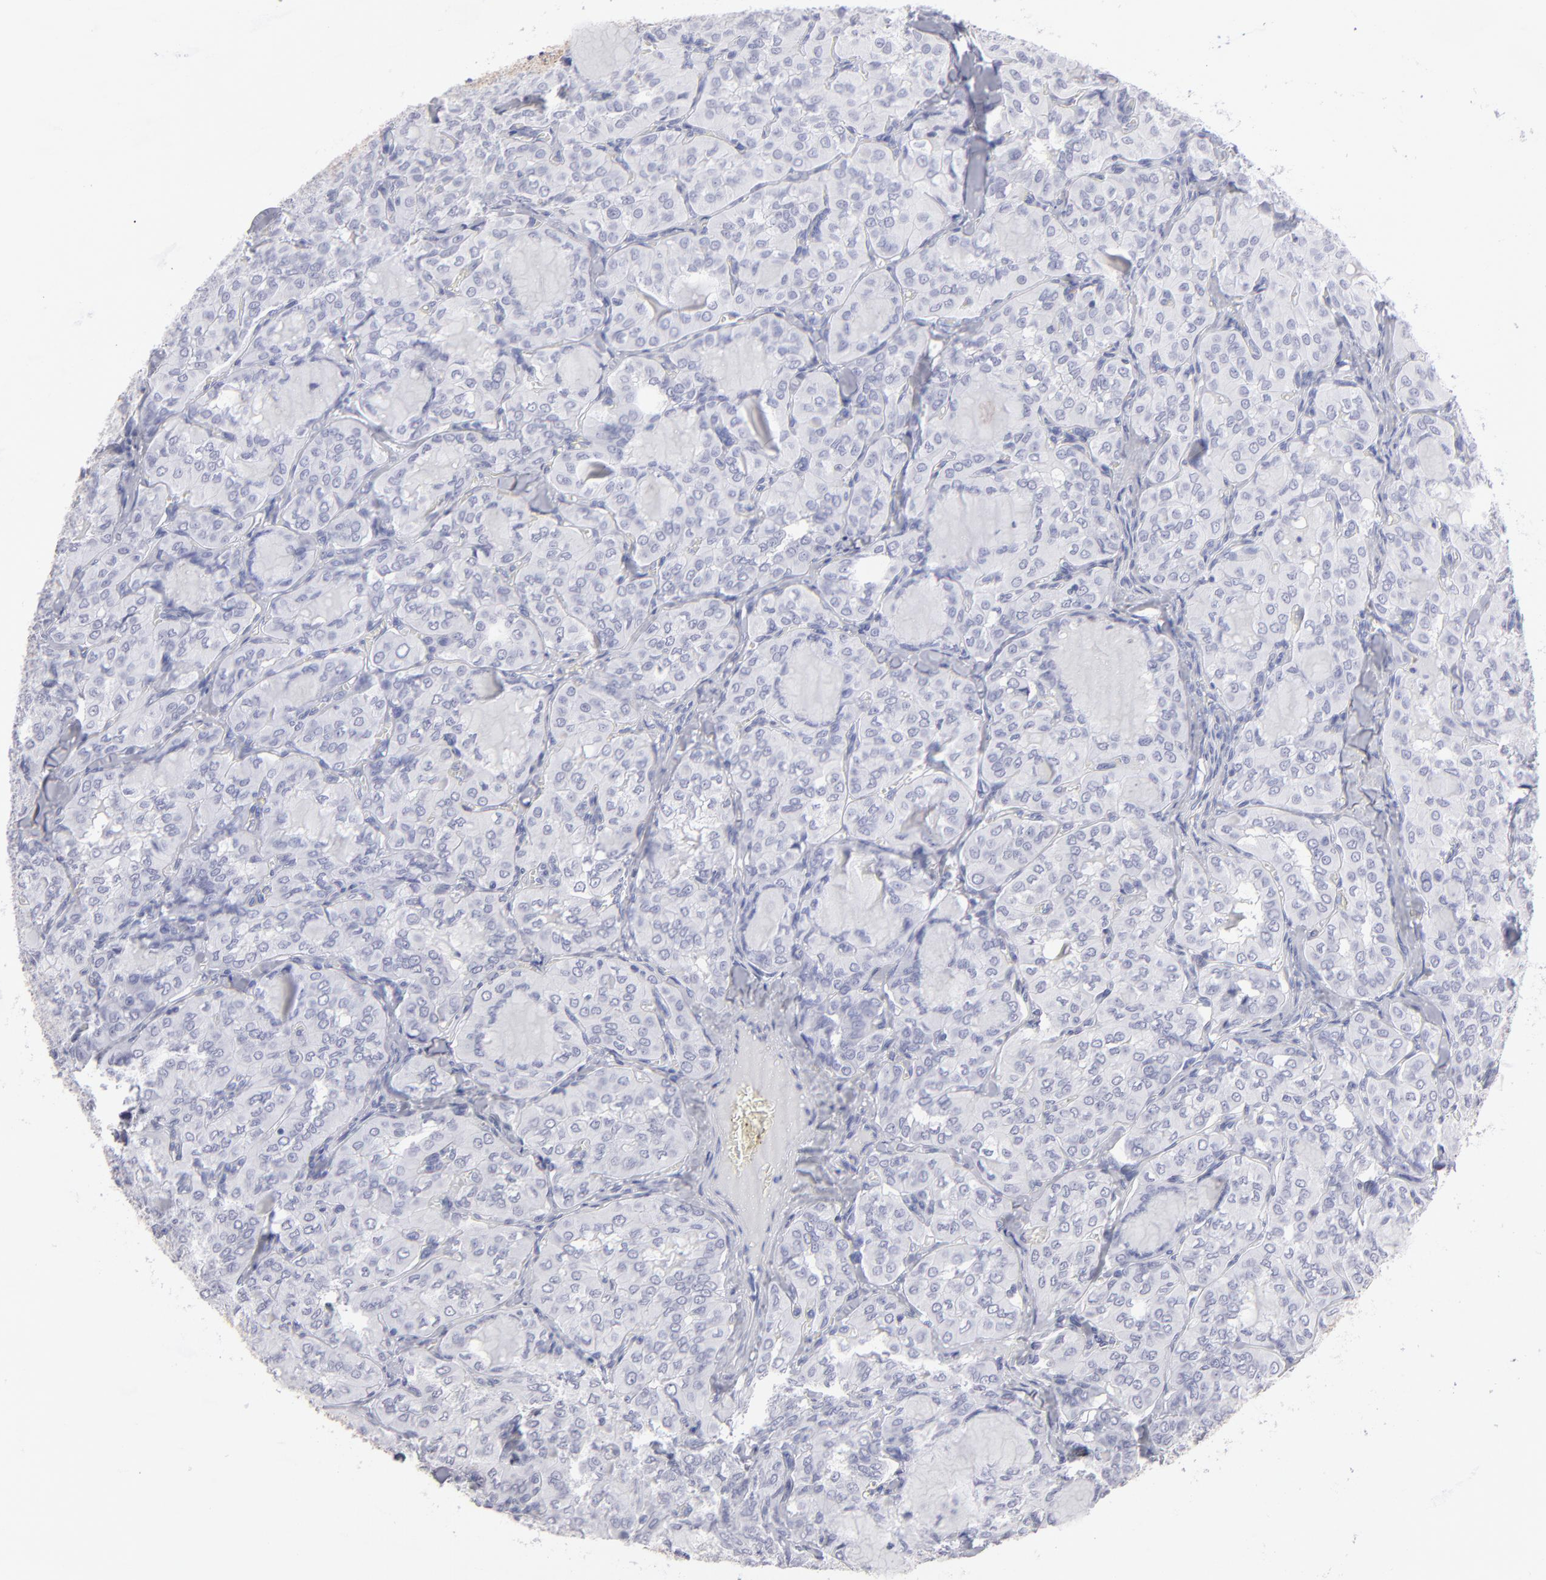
{"staining": {"intensity": "negative", "quantity": "none", "location": "none"}, "tissue": "thyroid cancer", "cell_type": "Tumor cells", "image_type": "cancer", "snomed": [{"axis": "morphology", "description": "Papillary adenocarcinoma, NOS"}, {"axis": "topography", "description": "Thyroid gland"}], "caption": "This micrograph is of thyroid papillary adenocarcinoma stained with IHC to label a protein in brown with the nuclei are counter-stained blue. There is no expression in tumor cells.", "gene": "ALDOB", "patient": {"sex": "male", "age": 20}}